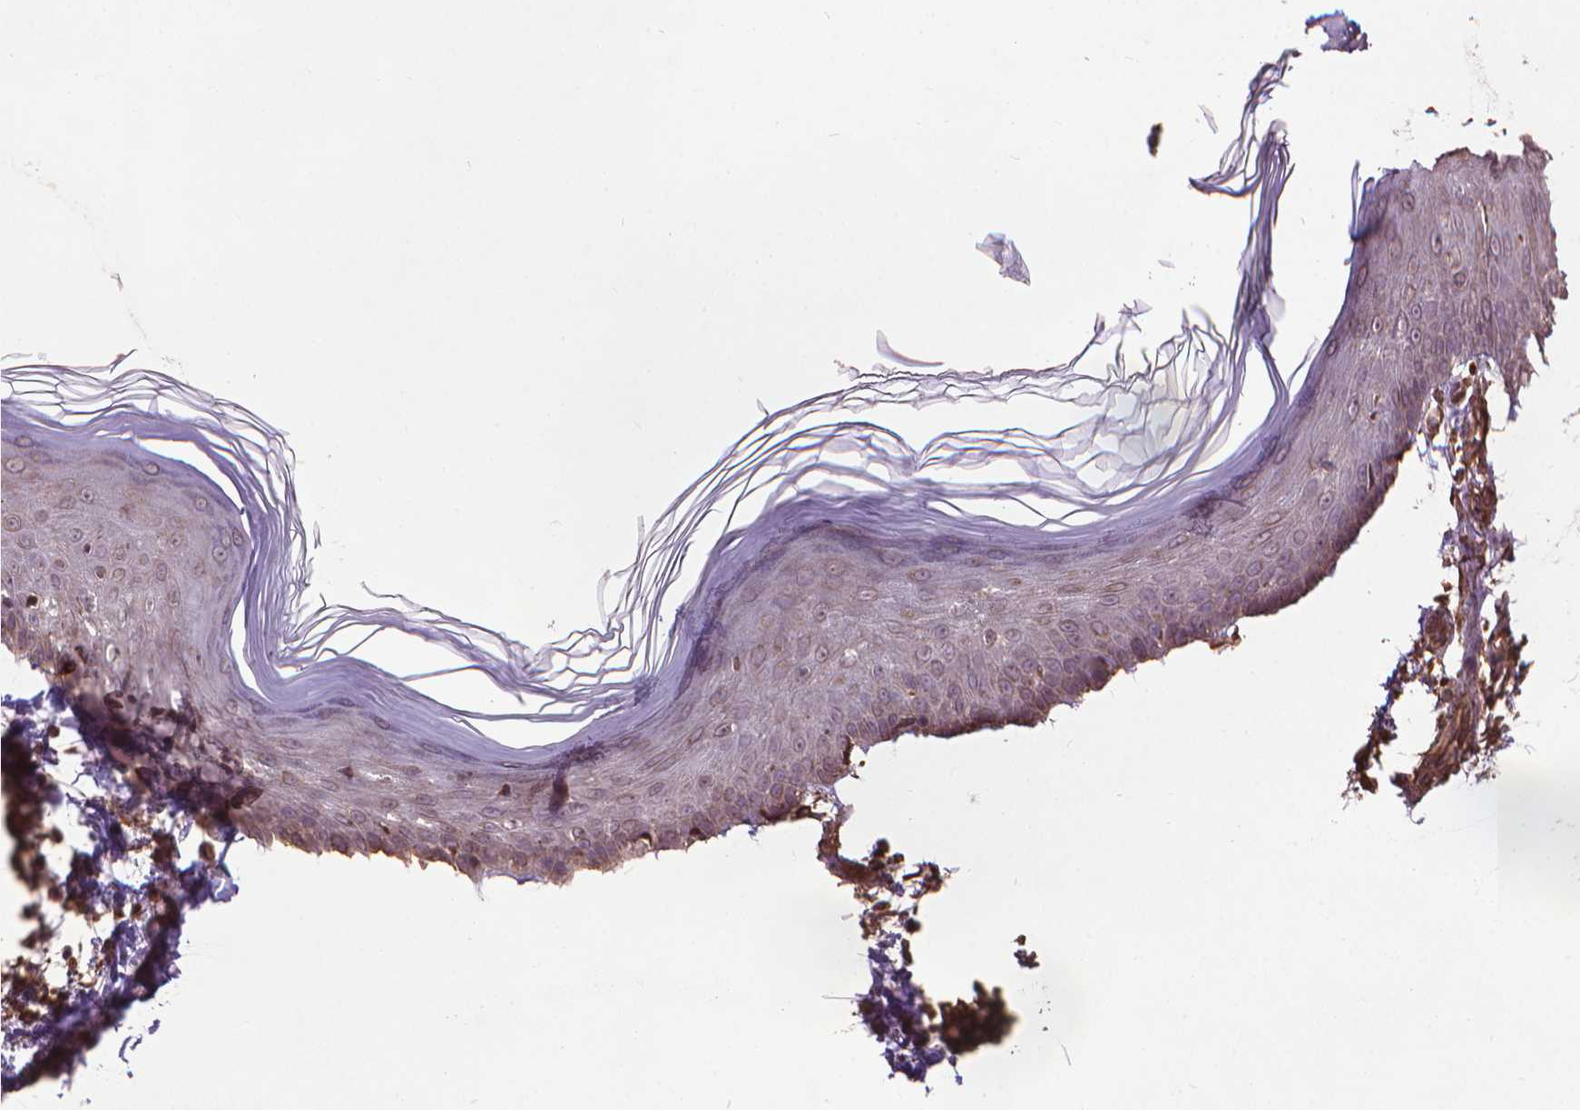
{"staining": {"intensity": "moderate", "quantity": ">75%", "location": "cytoplasmic/membranous"}, "tissue": "skin", "cell_type": "Fibroblasts", "image_type": "normal", "snomed": [{"axis": "morphology", "description": "Normal tissue, NOS"}, {"axis": "topography", "description": "Skin"}], "caption": "Fibroblasts demonstrate medium levels of moderate cytoplasmic/membranous expression in about >75% of cells in benign skin.", "gene": "GAS1", "patient": {"sex": "female", "age": 62}}